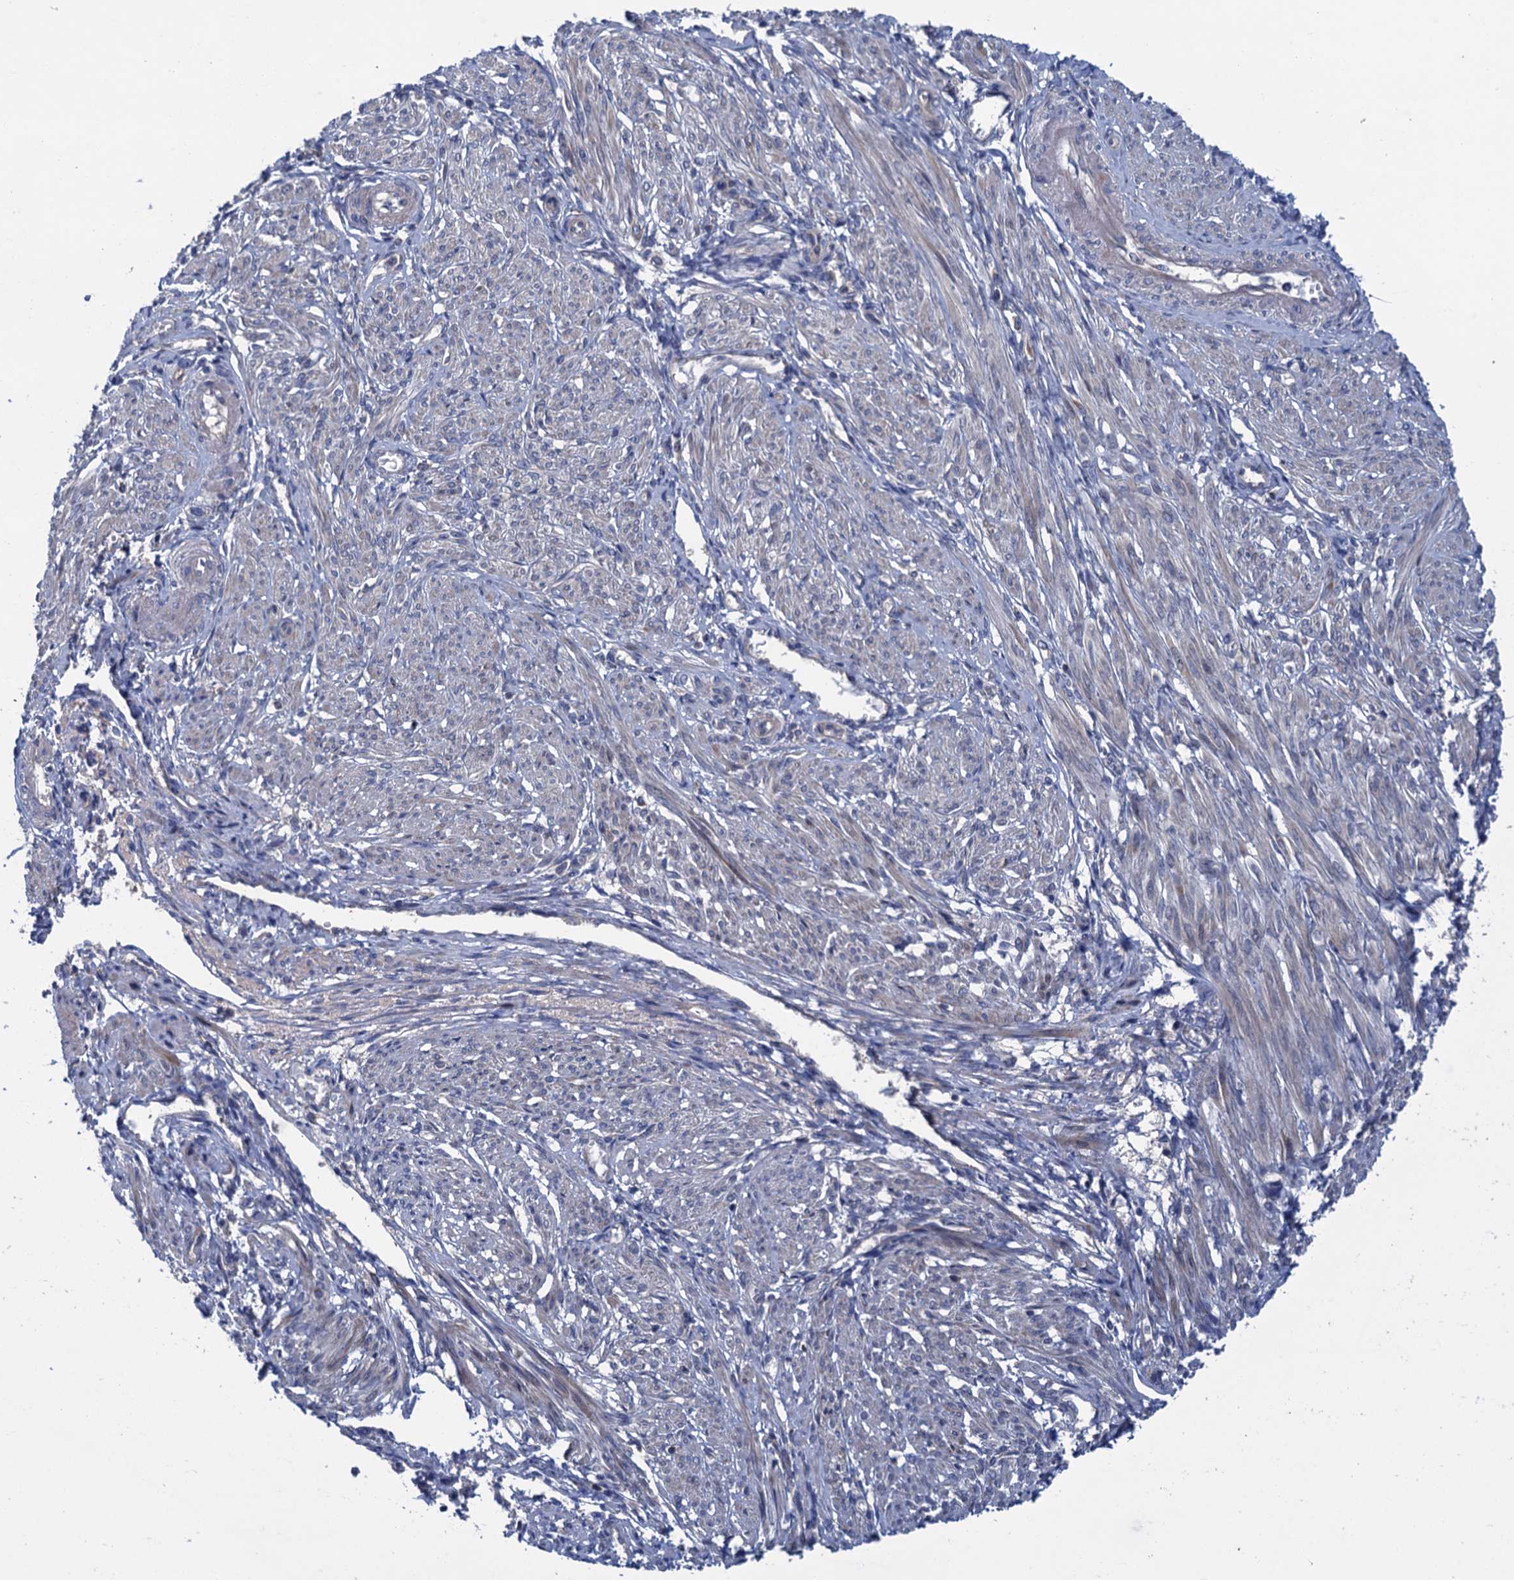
{"staining": {"intensity": "moderate", "quantity": "25%-75%", "location": "cytoplasmic/membranous"}, "tissue": "smooth muscle", "cell_type": "Smooth muscle cells", "image_type": "normal", "snomed": [{"axis": "morphology", "description": "Normal tissue, NOS"}, {"axis": "topography", "description": "Smooth muscle"}], "caption": "Unremarkable smooth muscle shows moderate cytoplasmic/membranous expression in approximately 25%-75% of smooth muscle cells, visualized by immunohistochemistry.", "gene": "CNTN5", "patient": {"sex": "female", "age": 39}}